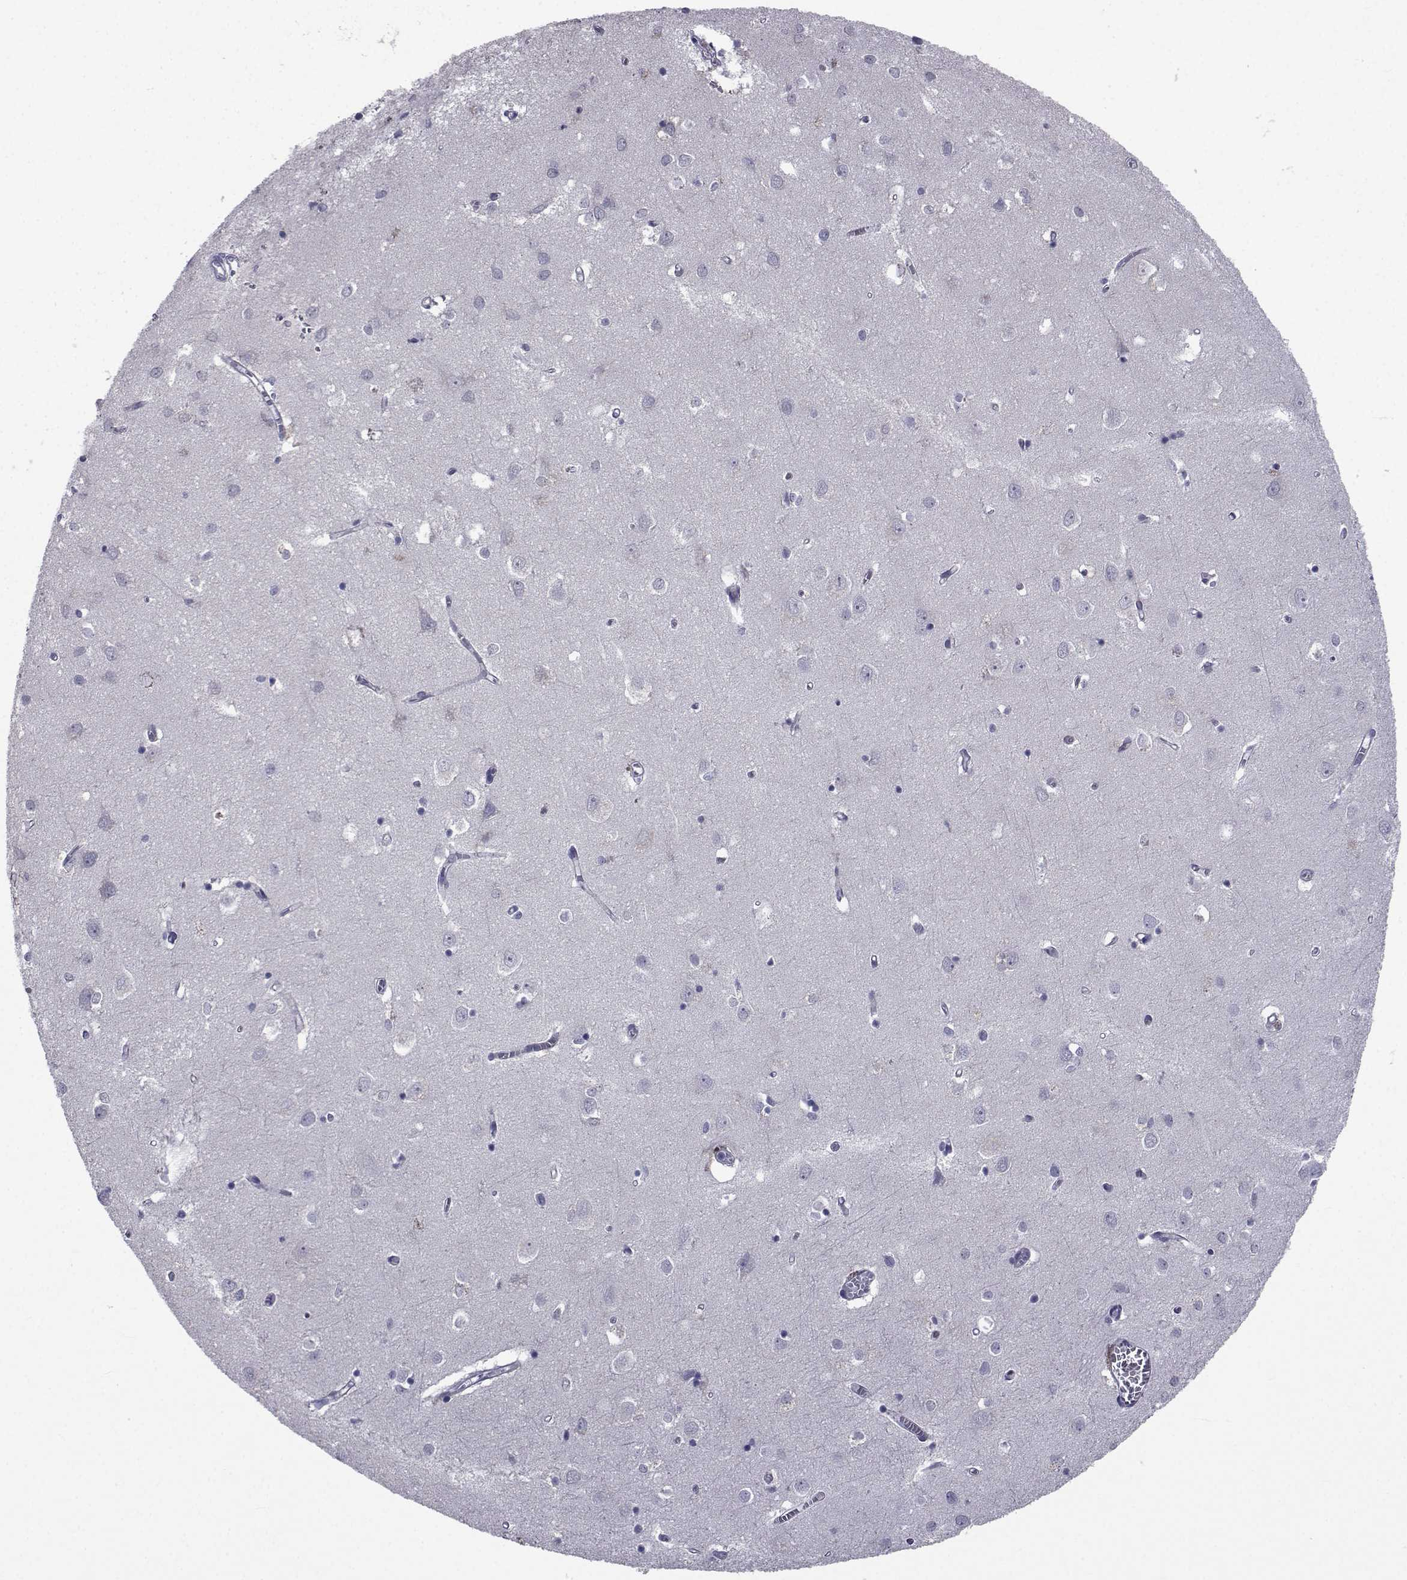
{"staining": {"intensity": "negative", "quantity": "none", "location": "none"}, "tissue": "cerebral cortex", "cell_type": "Endothelial cells", "image_type": "normal", "snomed": [{"axis": "morphology", "description": "Normal tissue, NOS"}, {"axis": "topography", "description": "Cerebral cortex"}], "caption": "The histopathology image reveals no staining of endothelial cells in normal cerebral cortex.", "gene": "CHRNA1", "patient": {"sex": "male", "age": 70}}